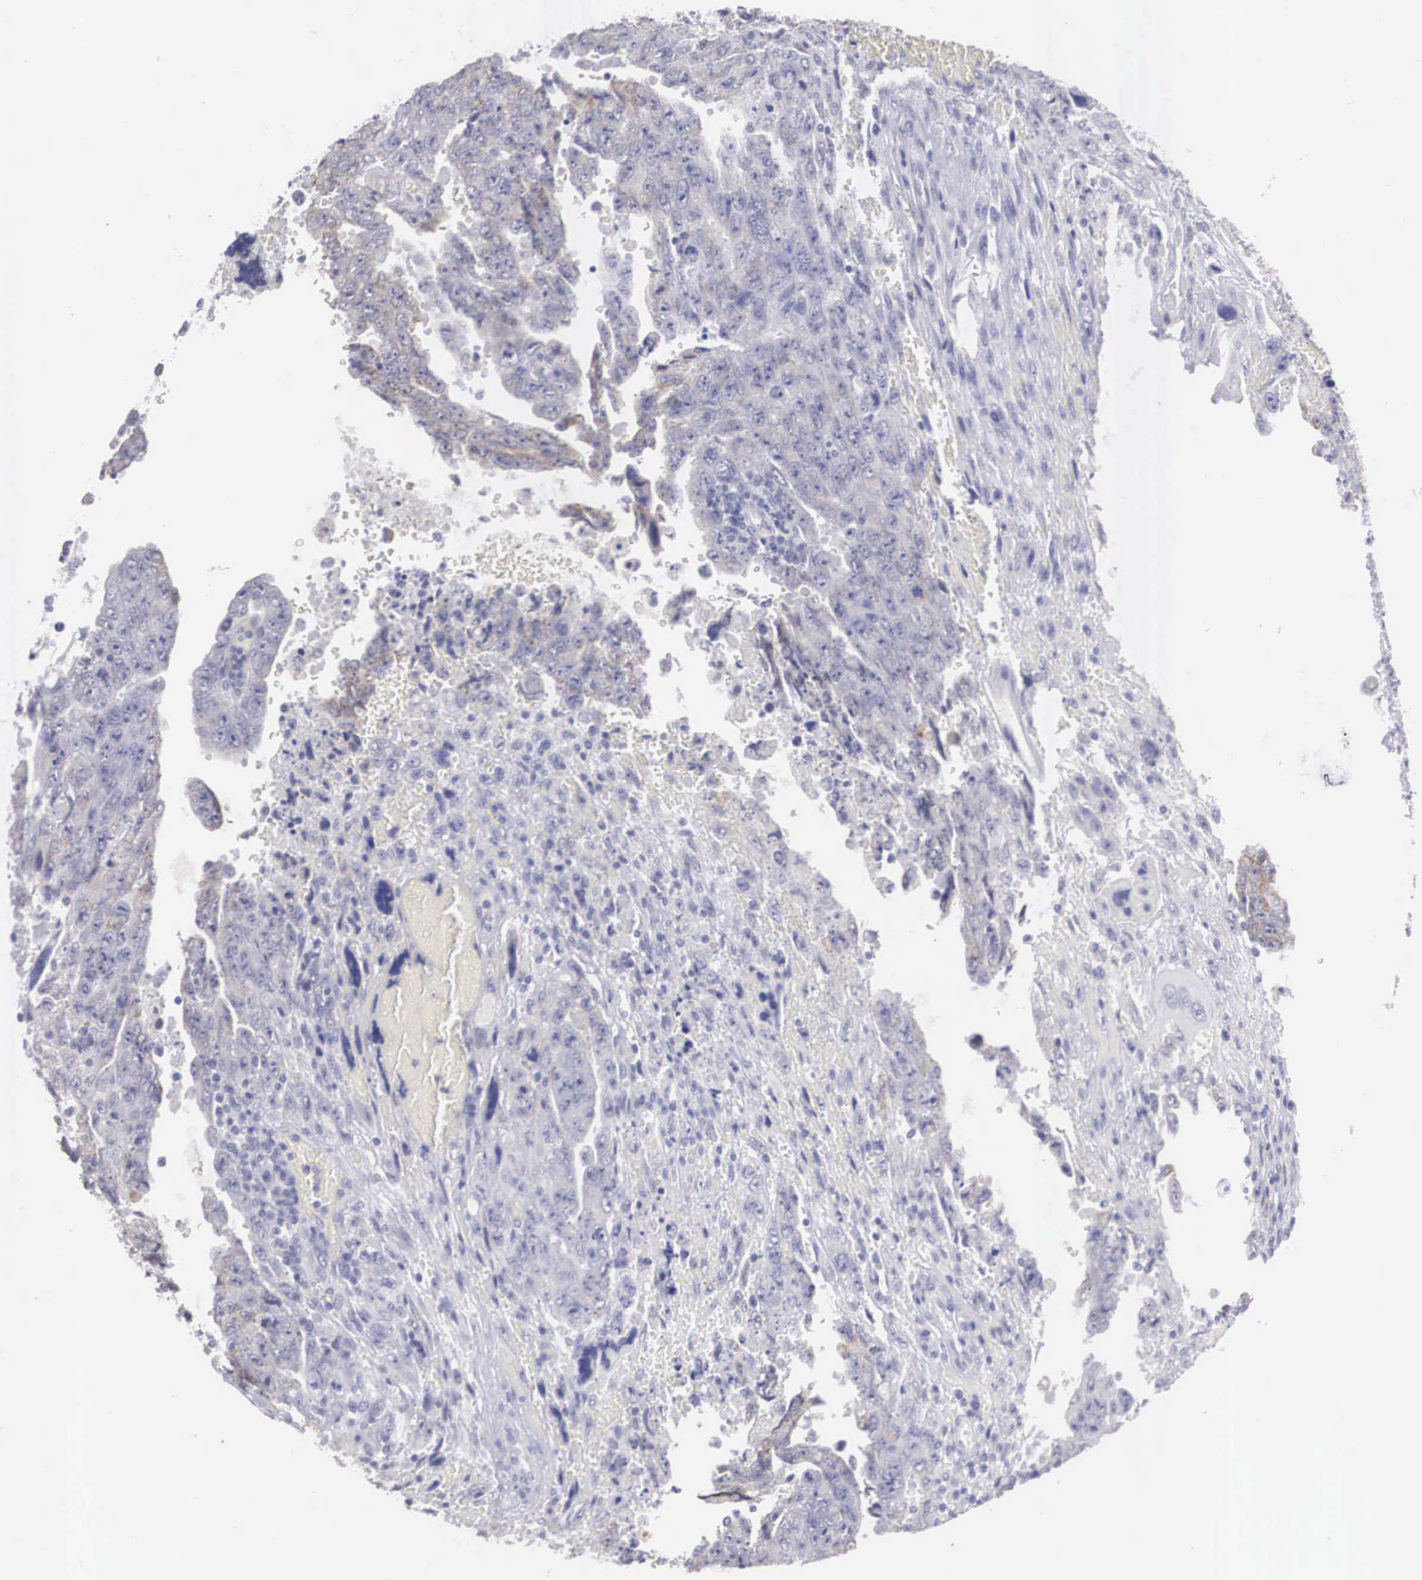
{"staining": {"intensity": "weak", "quantity": "<25%", "location": "cytoplasmic/membranous"}, "tissue": "testis cancer", "cell_type": "Tumor cells", "image_type": "cancer", "snomed": [{"axis": "morphology", "description": "Carcinoma, Embryonal, NOS"}, {"axis": "topography", "description": "Testis"}], "caption": "This is an immunohistochemistry (IHC) micrograph of testis cancer (embryonal carcinoma). There is no staining in tumor cells.", "gene": "REPS2", "patient": {"sex": "male", "age": 28}}